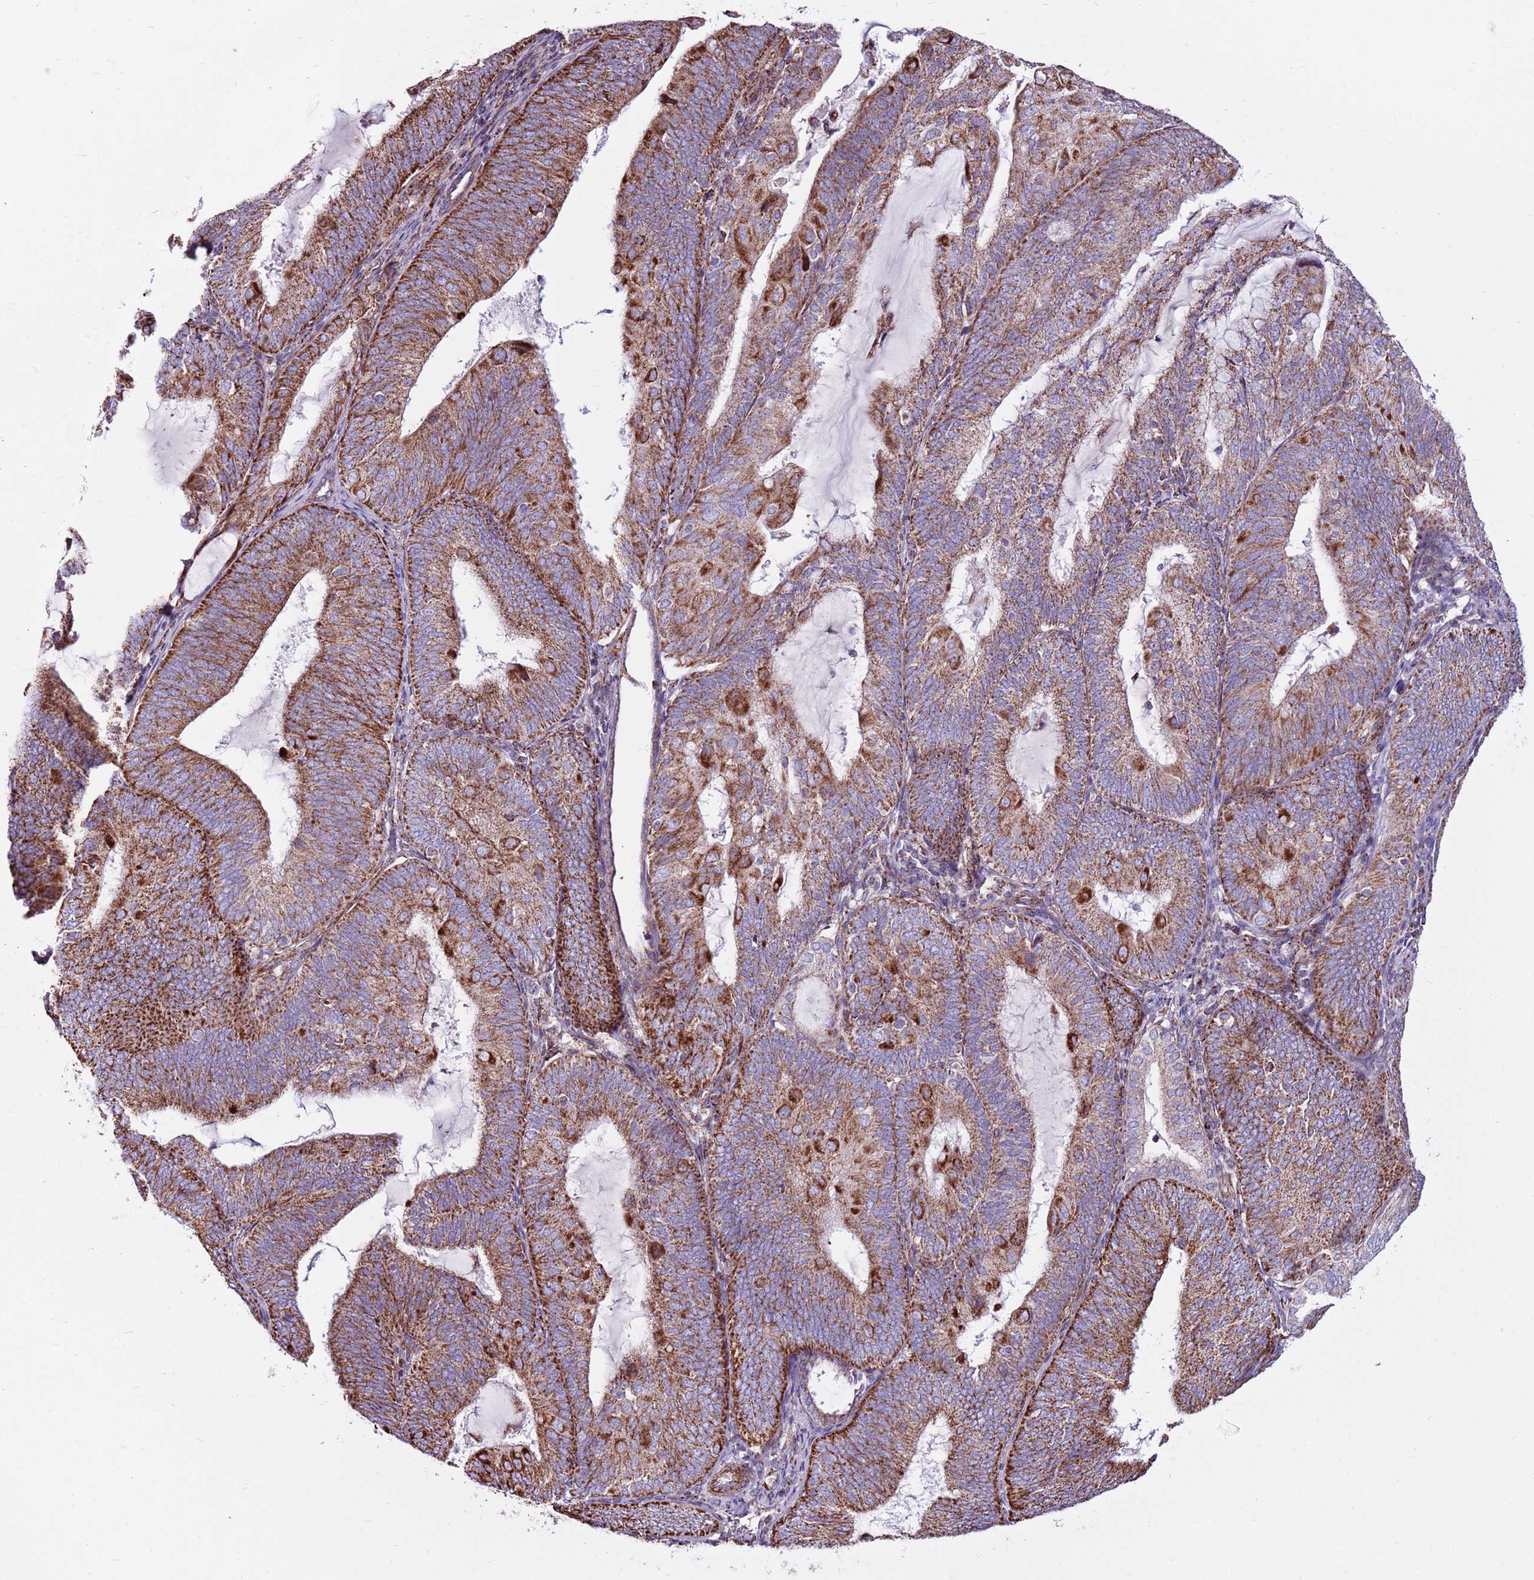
{"staining": {"intensity": "strong", "quantity": ">75%", "location": "cytoplasmic/membranous"}, "tissue": "endometrial cancer", "cell_type": "Tumor cells", "image_type": "cancer", "snomed": [{"axis": "morphology", "description": "Adenocarcinoma, NOS"}, {"axis": "topography", "description": "Endometrium"}], "caption": "IHC image of endometrial cancer (adenocarcinoma) stained for a protein (brown), which exhibits high levels of strong cytoplasmic/membranous staining in about >75% of tumor cells.", "gene": "HECTD4", "patient": {"sex": "female", "age": 81}}